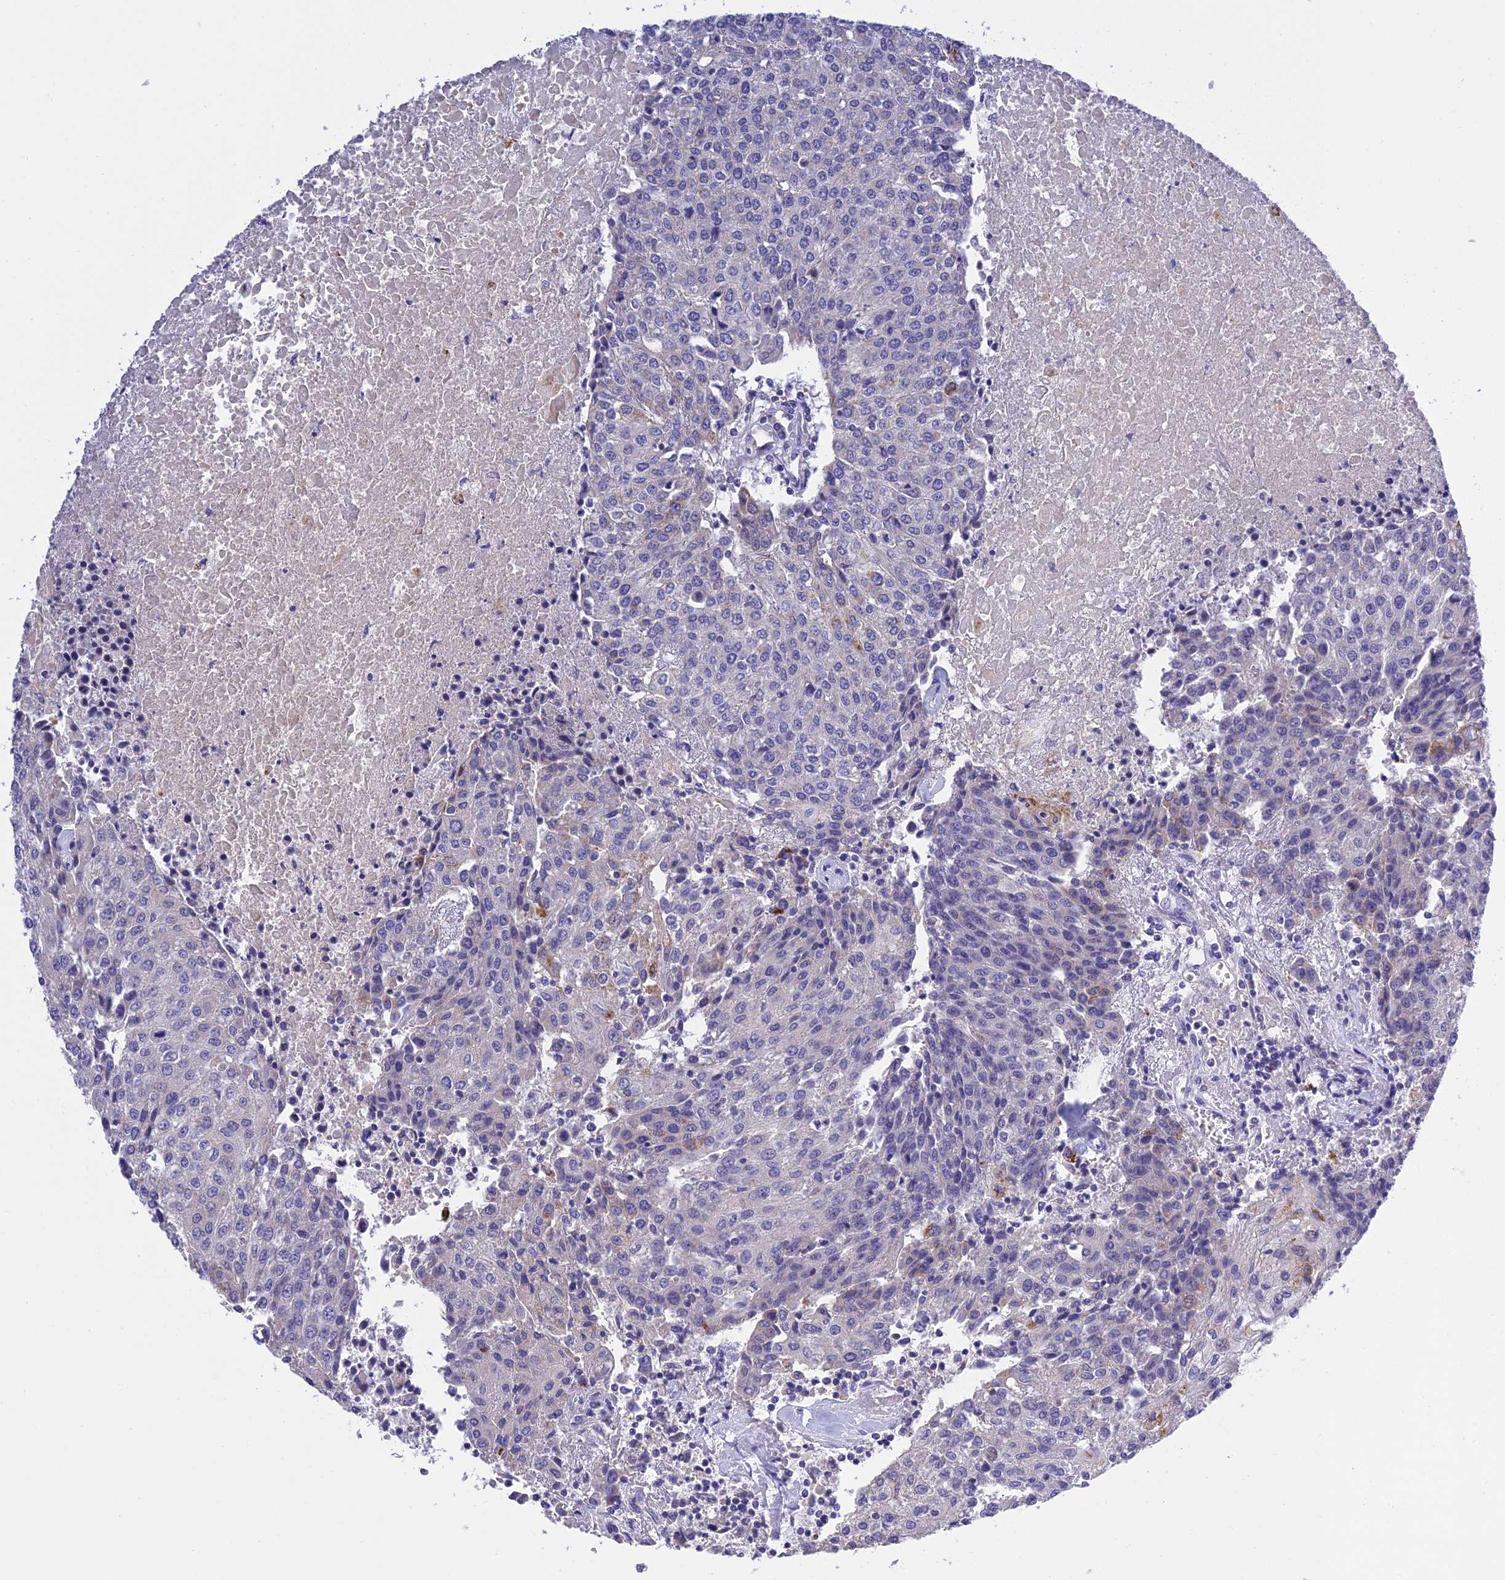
{"staining": {"intensity": "negative", "quantity": "none", "location": "none"}, "tissue": "urothelial cancer", "cell_type": "Tumor cells", "image_type": "cancer", "snomed": [{"axis": "morphology", "description": "Urothelial carcinoma, High grade"}, {"axis": "topography", "description": "Urinary bladder"}], "caption": "An immunohistochemistry histopathology image of high-grade urothelial carcinoma is shown. There is no staining in tumor cells of high-grade urothelial carcinoma. (Stains: DAB IHC with hematoxylin counter stain, Microscopy: brightfield microscopy at high magnification).", "gene": "MS4A5", "patient": {"sex": "female", "age": 85}}